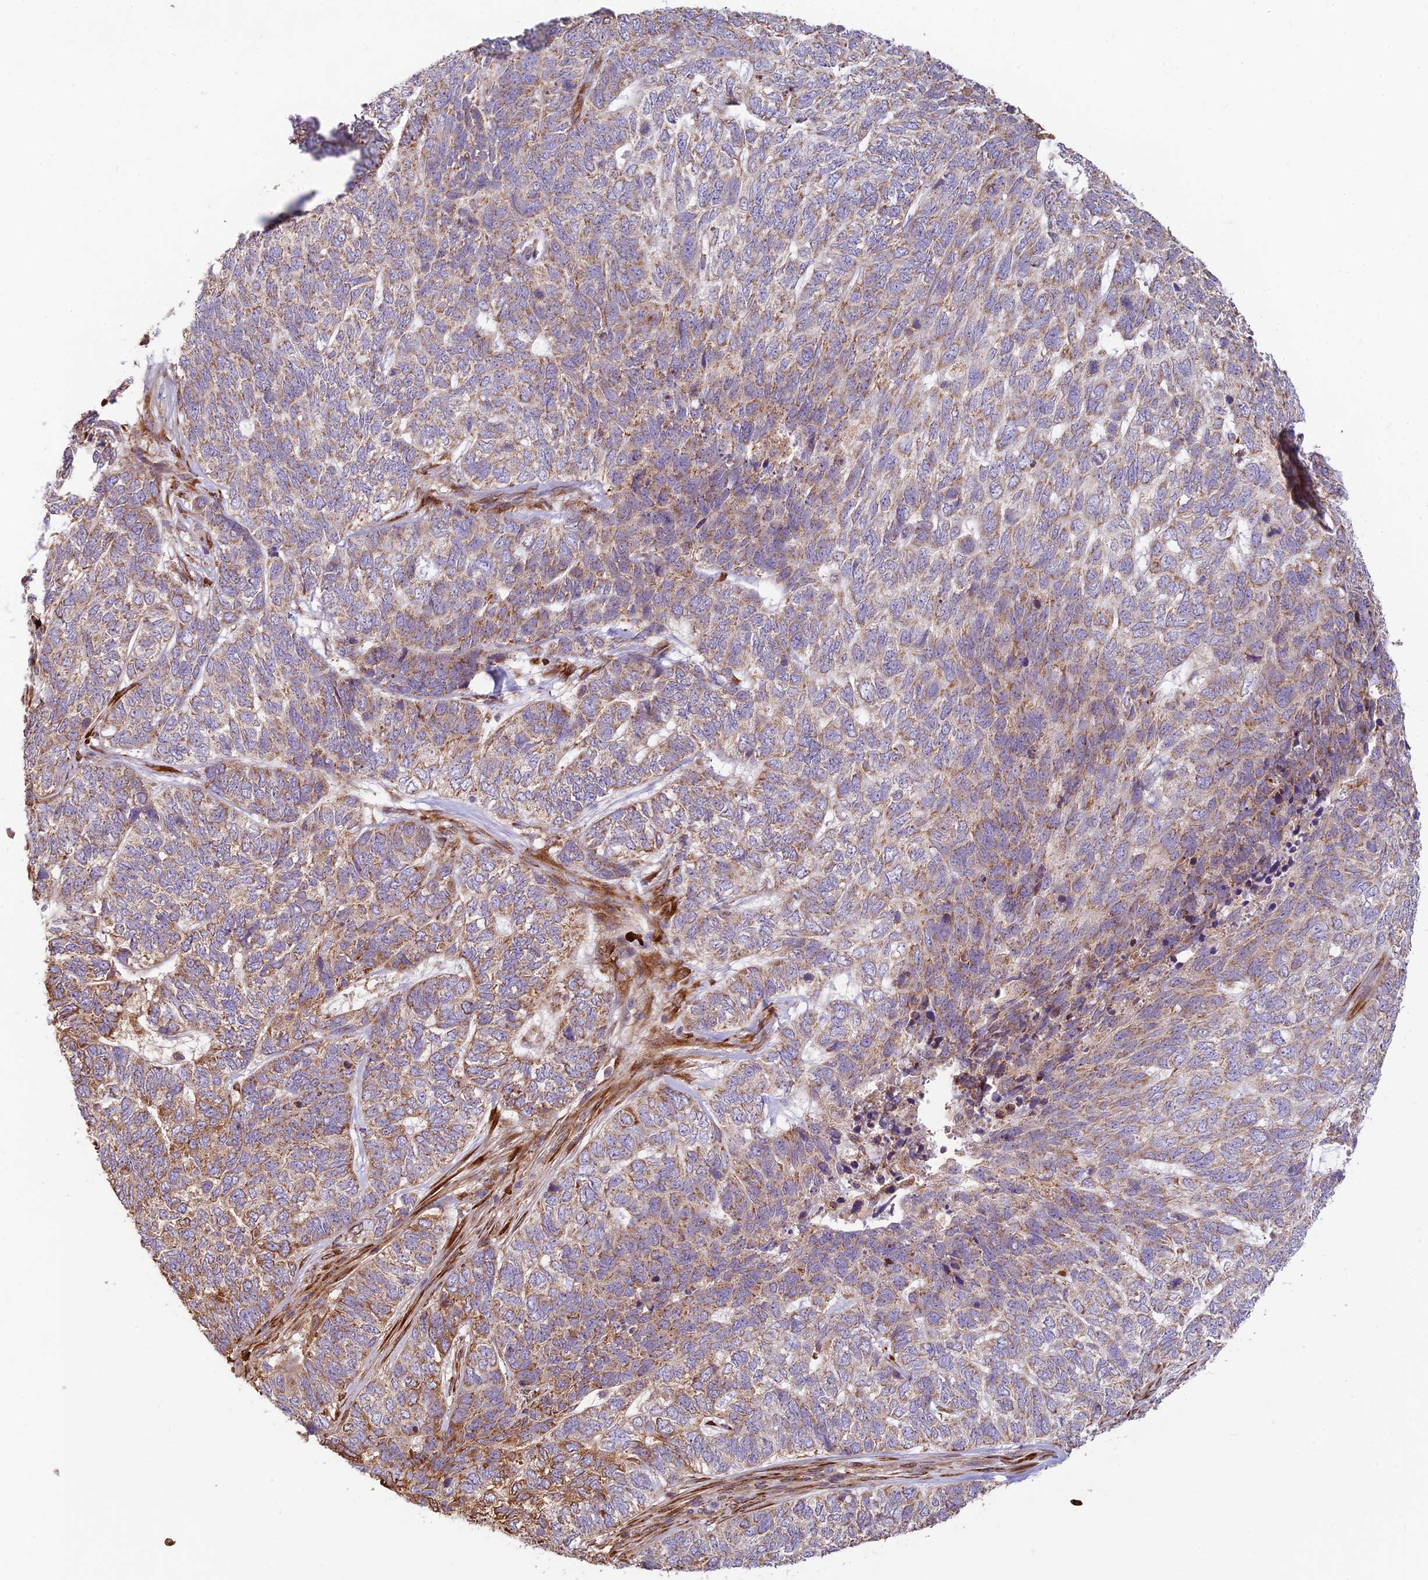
{"staining": {"intensity": "moderate", "quantity": "25%-75%", "location": "cytoplasmic/membranous"}, "tissue": "skin cancer", "cell_type": "Tumor cells", "image_type": "cancer", "snomed": [{"axis": "morphology", "description": "Basal cell carcinoma"}, {"axis": "topography", "description": "Skin"}], "caption": "Protein expression analysis of human skin cancer reveals moderate cytoplasmic/membranous expression in about 25%-75% of tumor cells. (brown staining indicates protein expression, while blue staining denotes nuclei).", "gene": "UFSP2", "patient": {"sex": "female", "age": 65}}